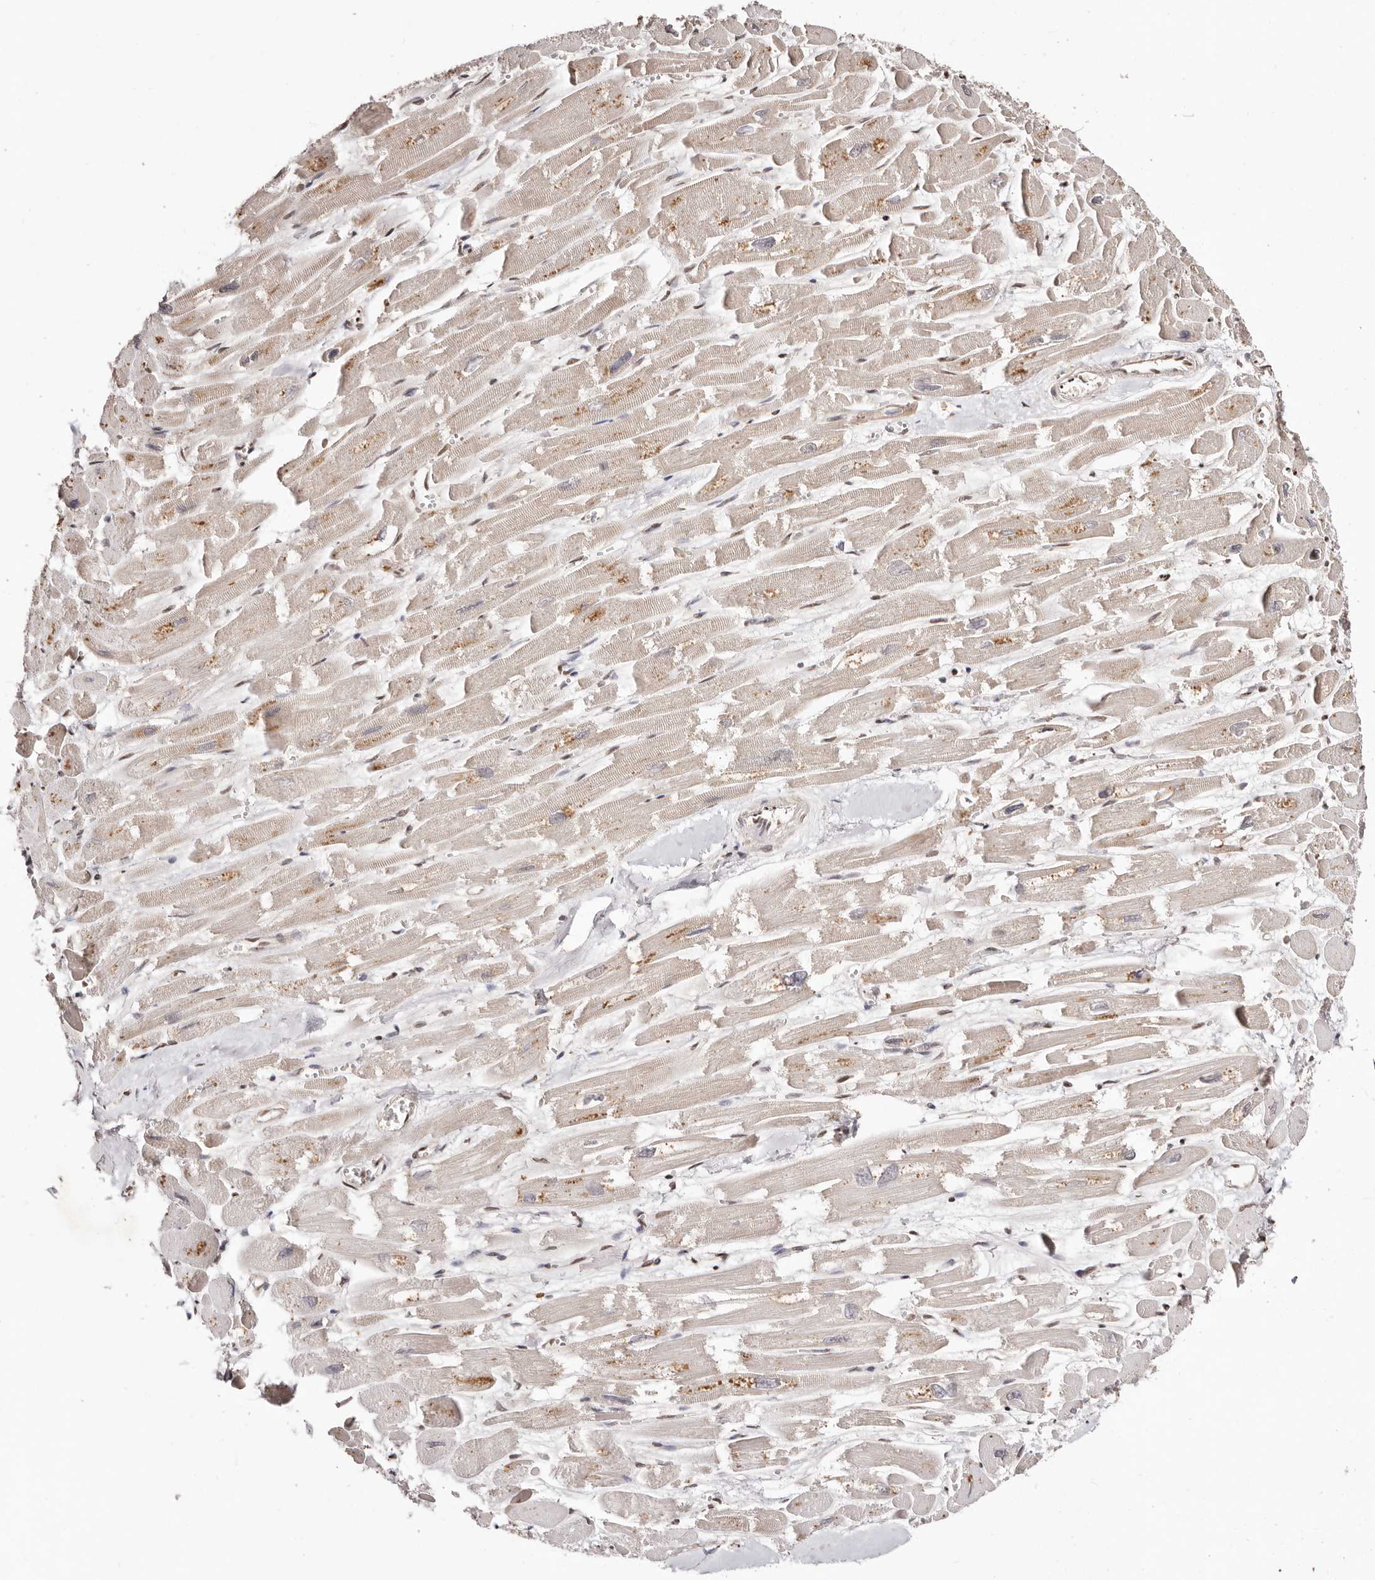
{"staining": {"intensity": "moderate", "quantity": "25%-75%", "location": "cytoplasmic/membranous,nuclear"}, "tissue": "heart muscle", "cell_type": "Cardiomyocytes", "image_type": "normal", "snomed": [{"axis": "morphology", "description": "Normal tissue, NOS"}, {"axis": "topography", "description": "Heart"}], "caption": "Immunohistochemistry image of normal heart muscle stained for a protein (brown), which reveals medium levels of moderate cytoplasmic/membranous,nuclear staining in about 25%-75% of cardiomyocytes.", "gene": "BICRAL", "patient": {"sex": "male", "age": 54}}